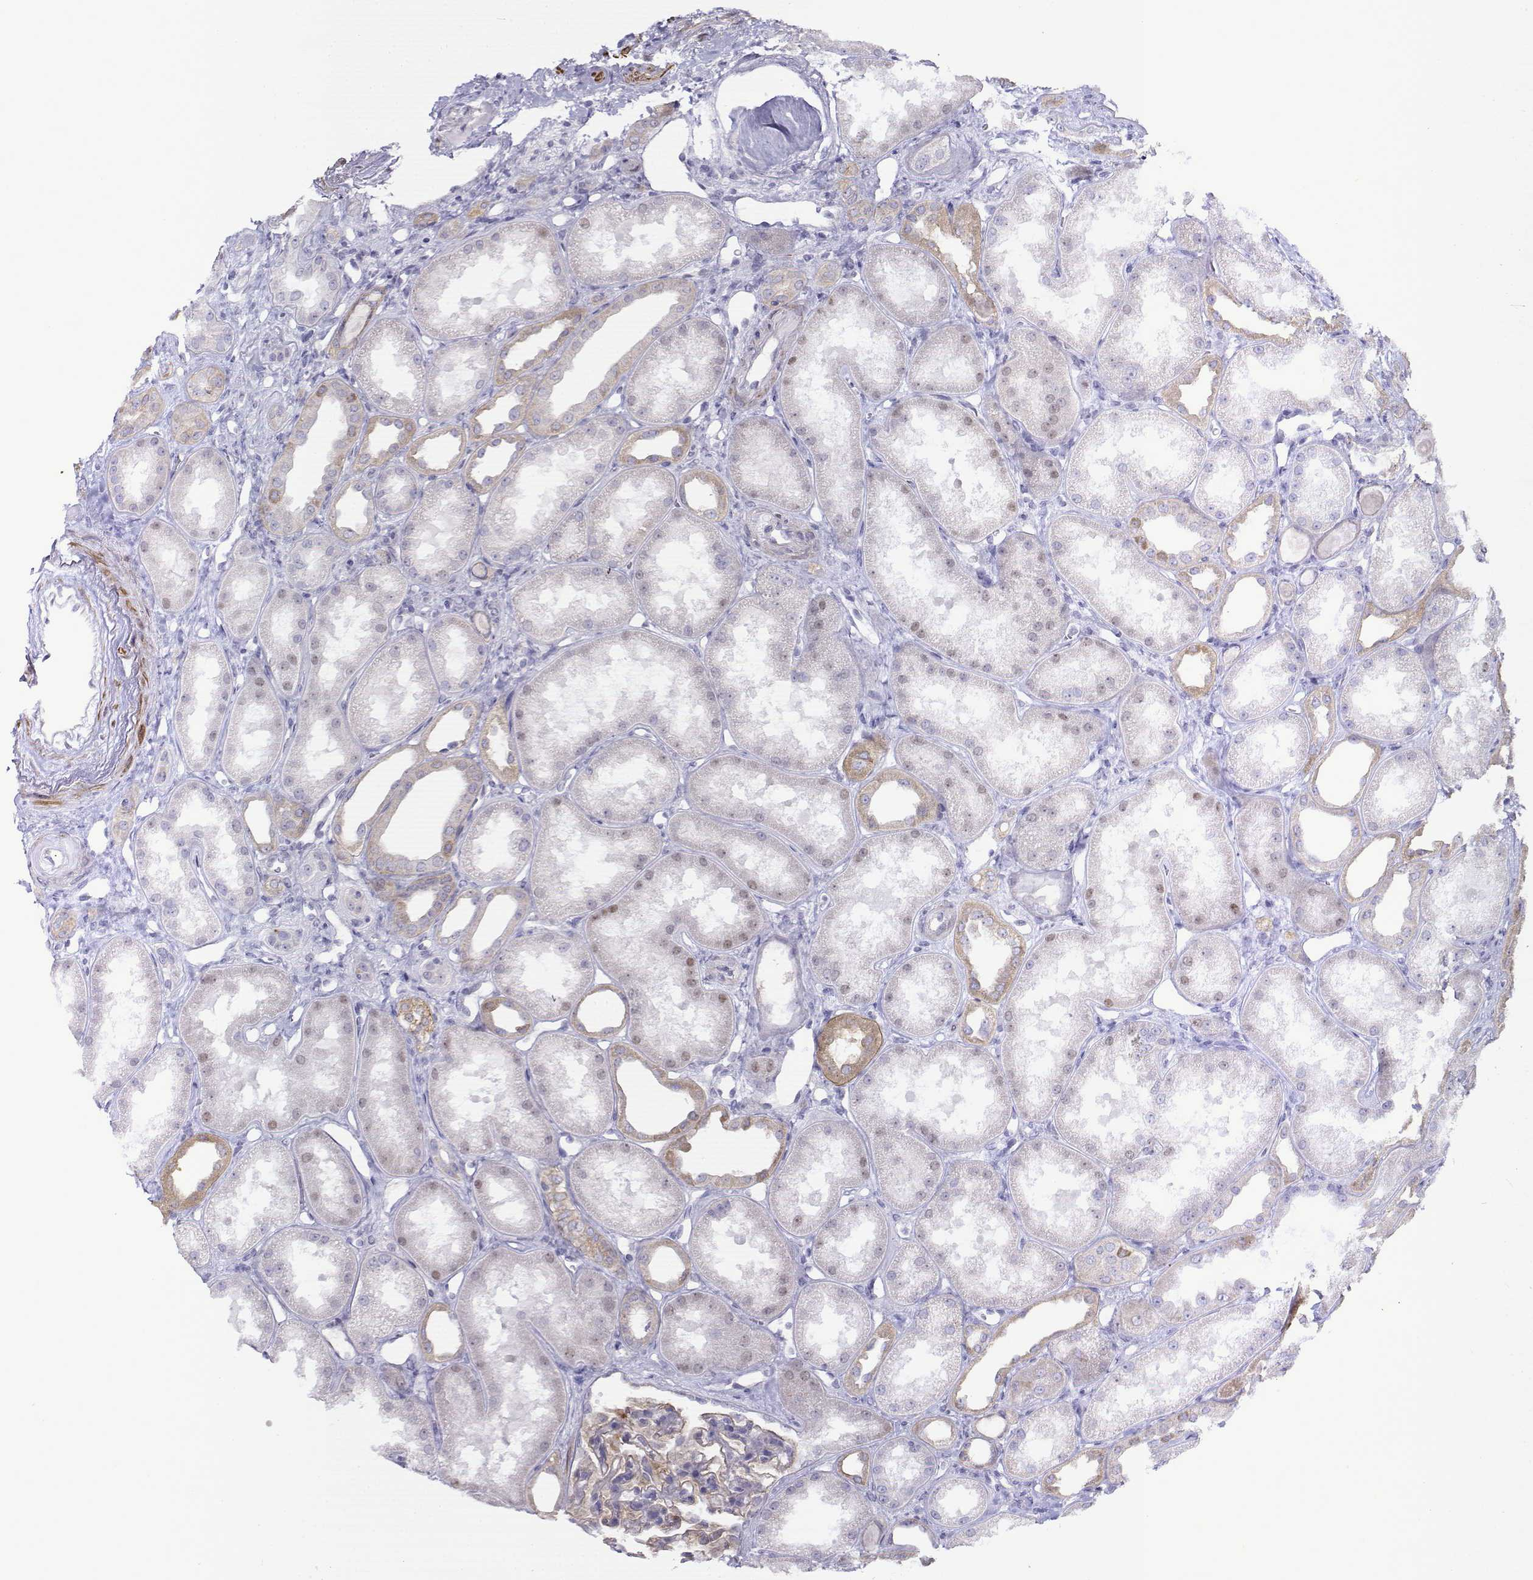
{"staining": {"intensity": "negative", "quantity": "none", "location": "none"}, "tissue": "kidney", "cell_type": "Cells in glomeruli", "image_type": "normal", "snomed": [{"axis": "morphology", "description": "Normal tissue, NOS"}, {"axis": "topography", "description": "Kidney"}], "caption": "The image reveals no staining of cells in glomeruli in unremarkable kidney.", "gene": "NOS1AP", "patient": {"sex": "male", "age": 61}}